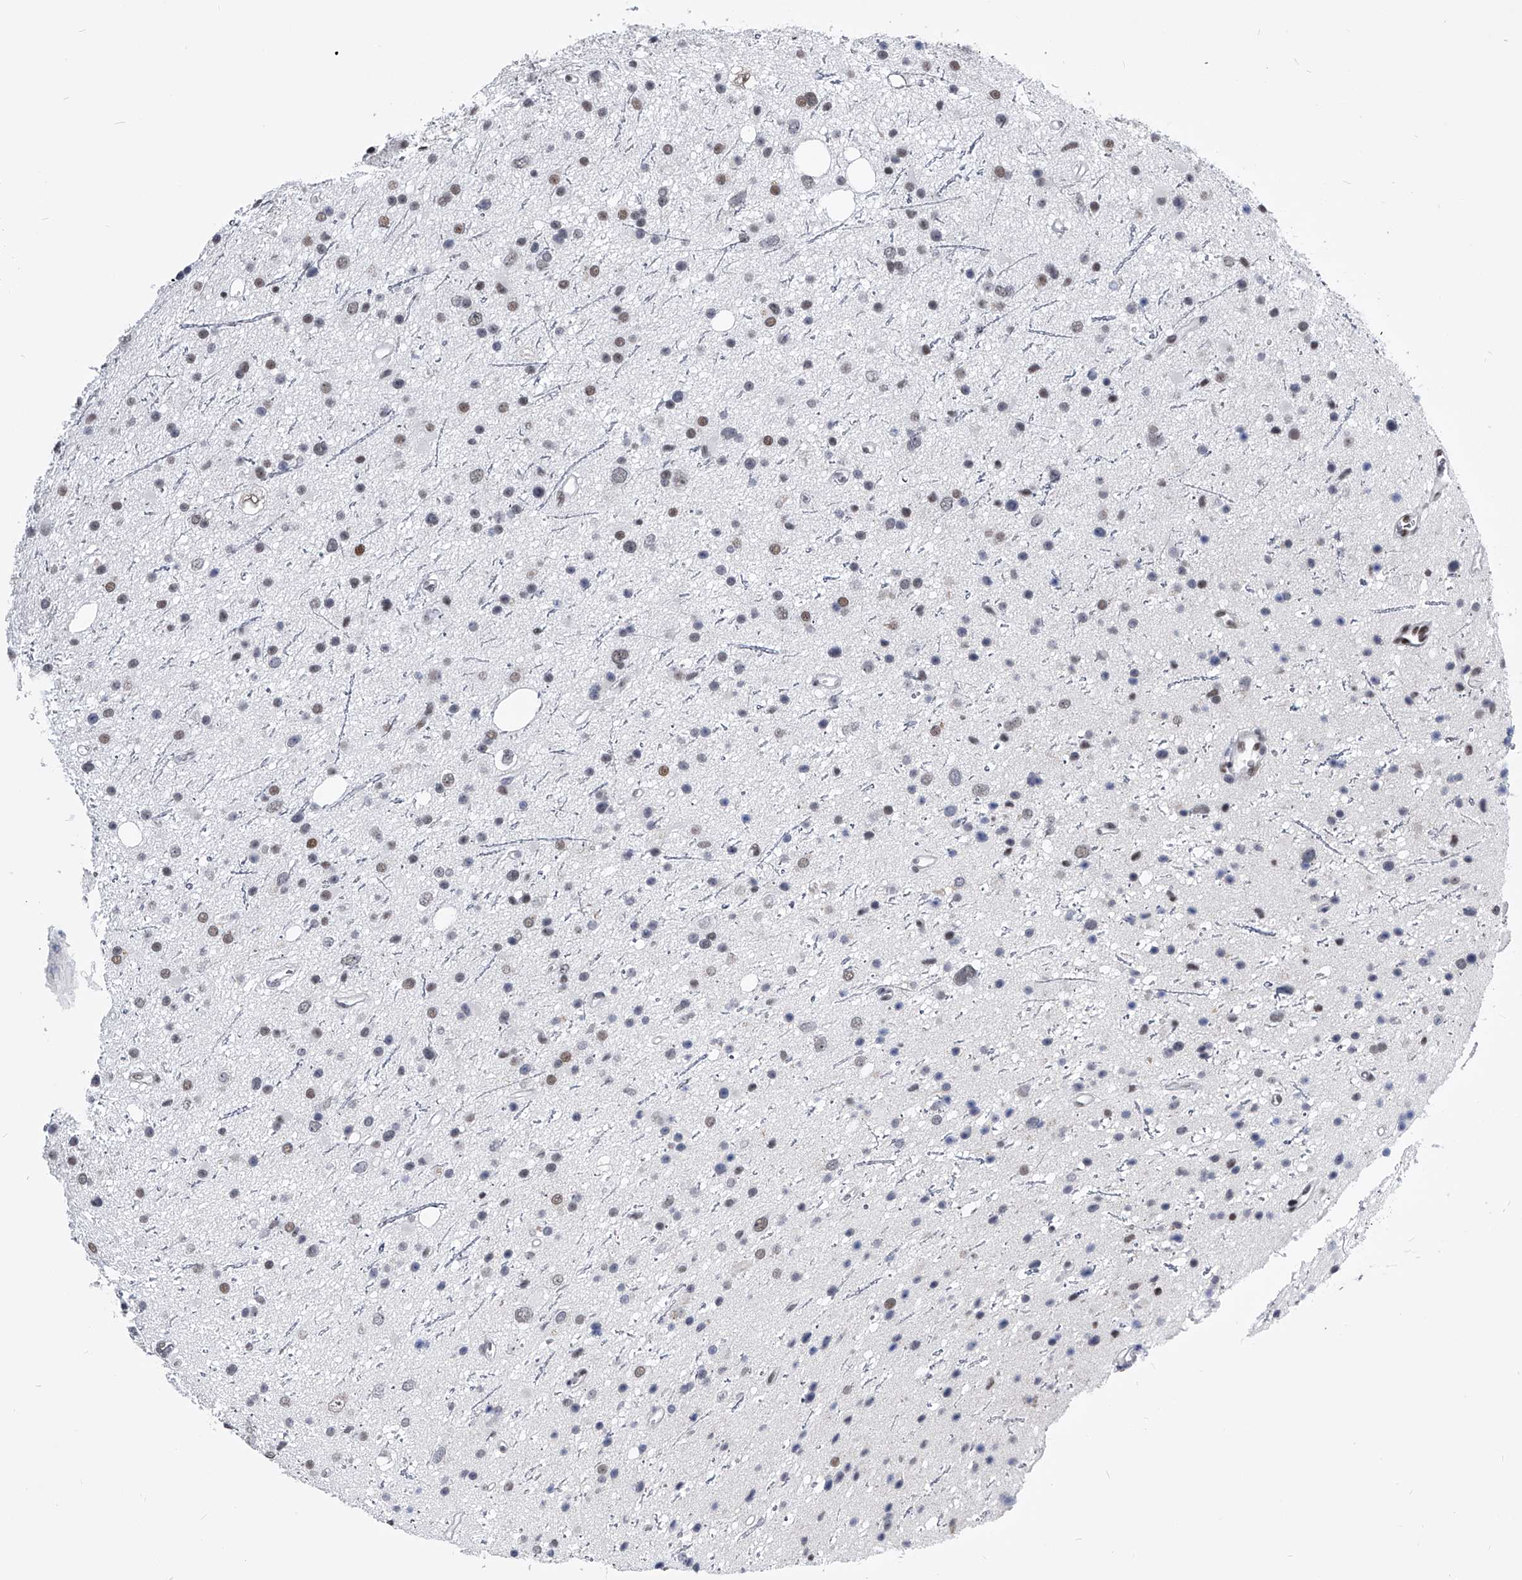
{"staining": {"intensity": "weak", "quantity": "25%-75%", "location": "nuclear"}, "tissue": "glioma", "cell_type": "Tumor cells", "image_type": "cancer", "snomed": [{"axis": "morphology", "description": "Glioma, malignant, Low grade"}, {"axis": "topography", "description": "Cerebral cortex"}], "caption": "Malignant glioma (low-grade) stained for a protein (brown) shows weak nuclear positive expression in approximately 25%-75% of tumor cells.", "gene": "CMTR1", "patient": {"sex": "female", "age": 39}}